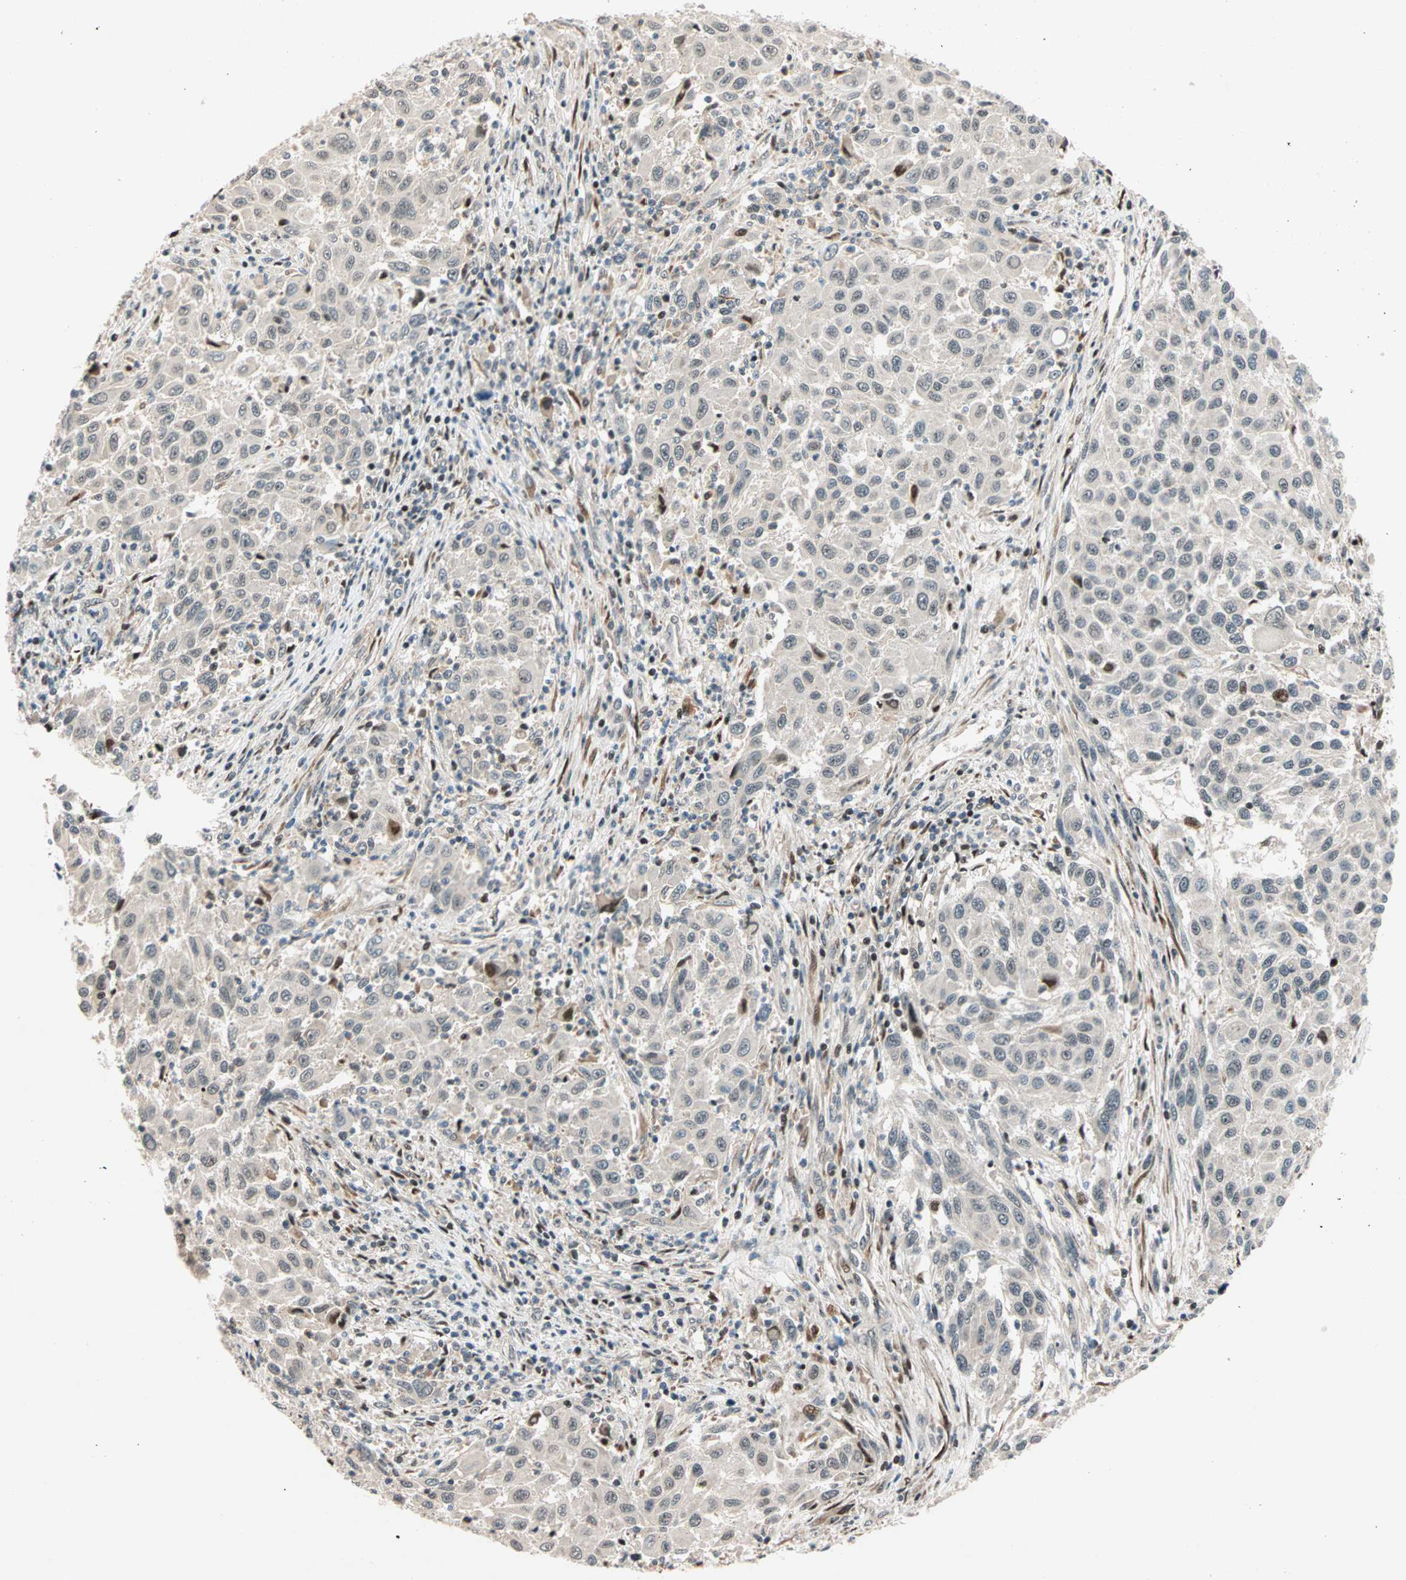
{"staining": {"intensity": "negative", "quantity": "none", "location": "none"}, "tissue": "melanoma", "cell_type": "Tumor cells", "image_type": "cancer", "snomed": [{"axis": "morphology", "description": "Malignant melanoma, Metastatic site"}, {"axis": "topography", "description": "Lymph node"}], "caption": "Immunohistochemistry (IHC) photomicrograph of malignant melanoma (metastatic site) stained for a protein (brown), which shows no staining in tumor cells.", "gene": "HECW1", "patient": {"sex": "male", "age": 61}}